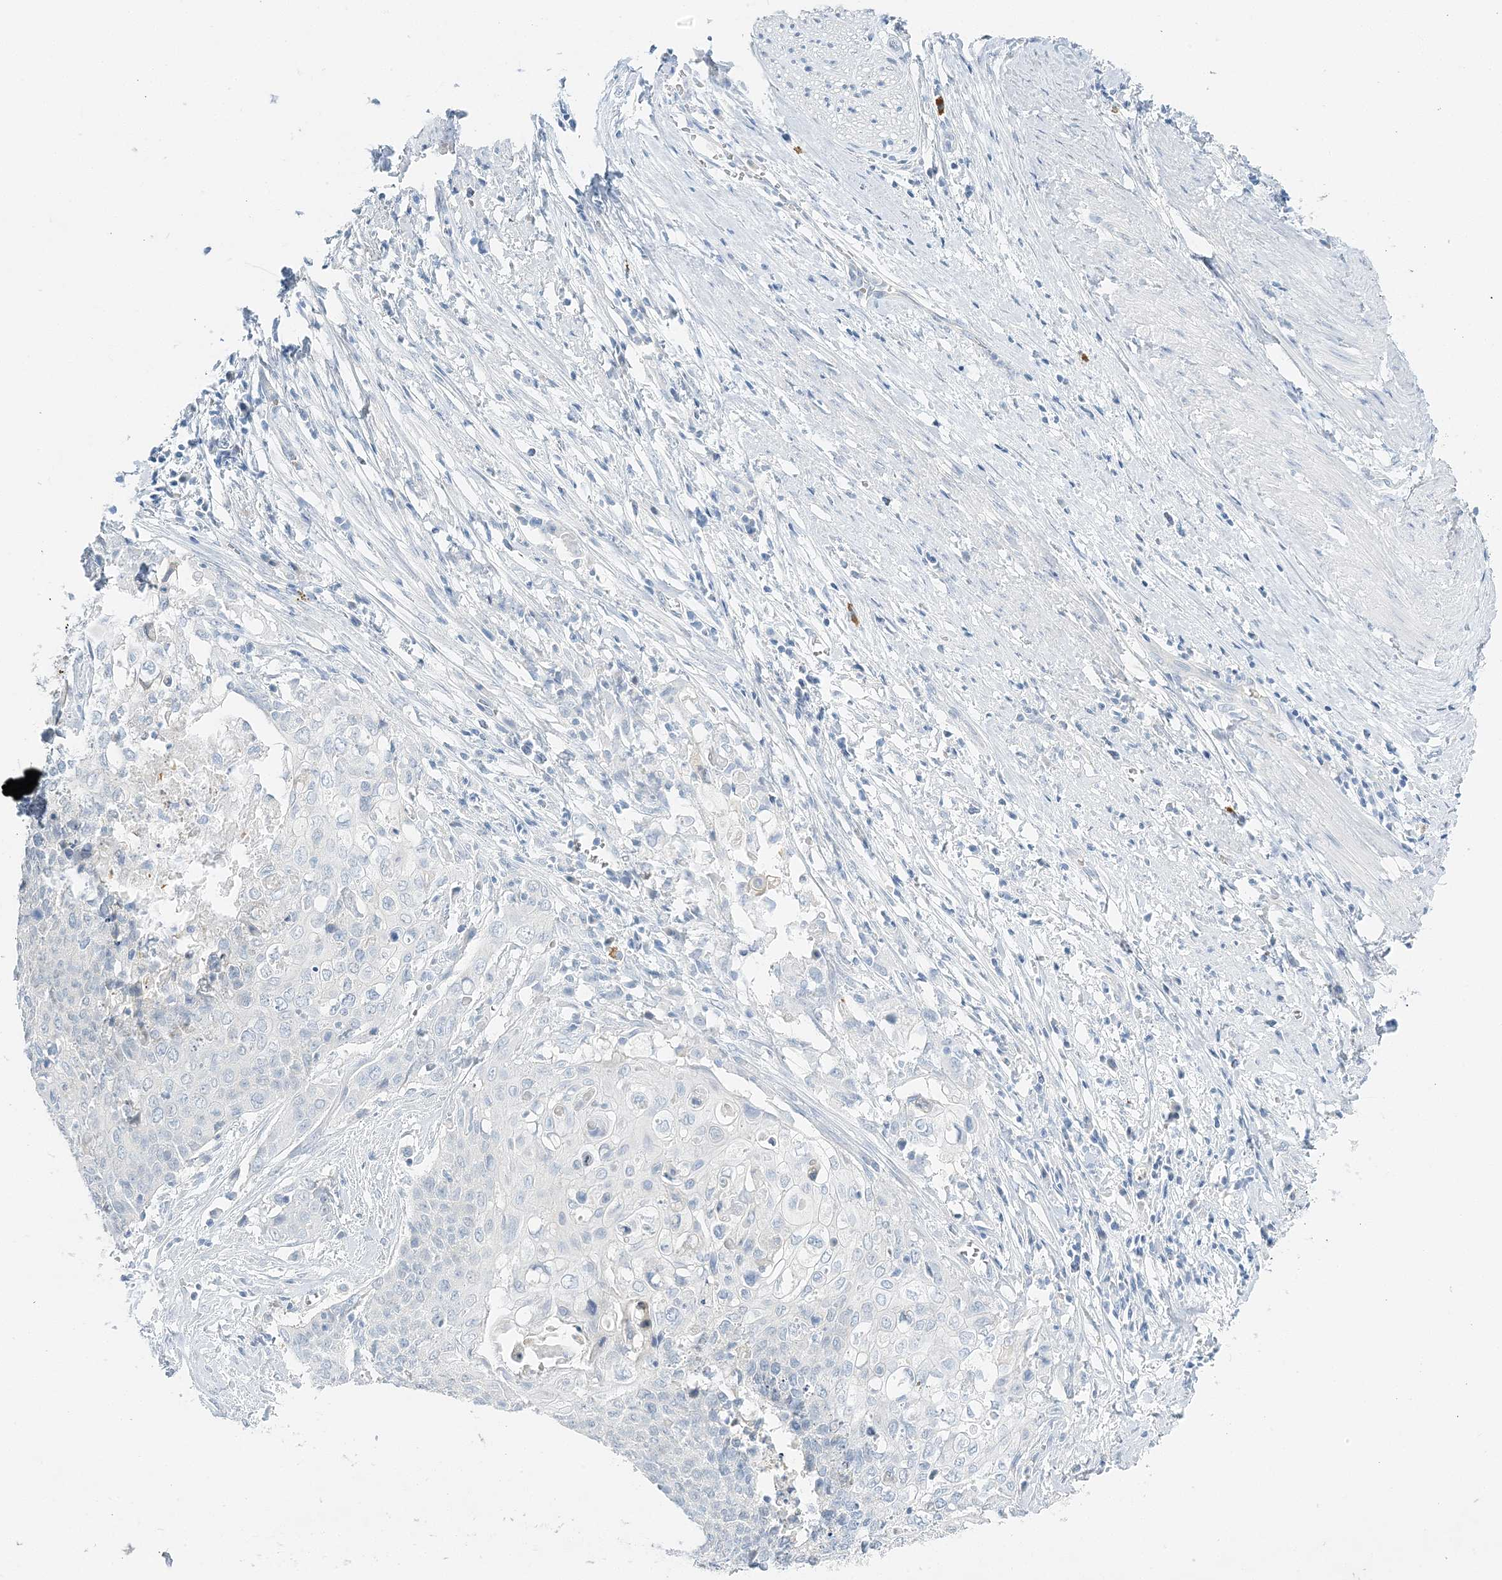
{"staining": {"intensity": "negative", "quantity": "none", "location": "none"}, "tissue": "cervical cancer", "cell_type": "Tumor cells", "image_type": "cancer", "snomed": [{"axis": "morphology", "description": "Squamous cell carcinoma, NOS"}, {"axis": "topography", "description": "Cervix"}], "caption": "The IHC micrograph has no significant staining in tumor cells of squamous cell carcinoma (cervical) tissue.", "gene": "VILL", "patient": {"sex": "female", "age": 39}}